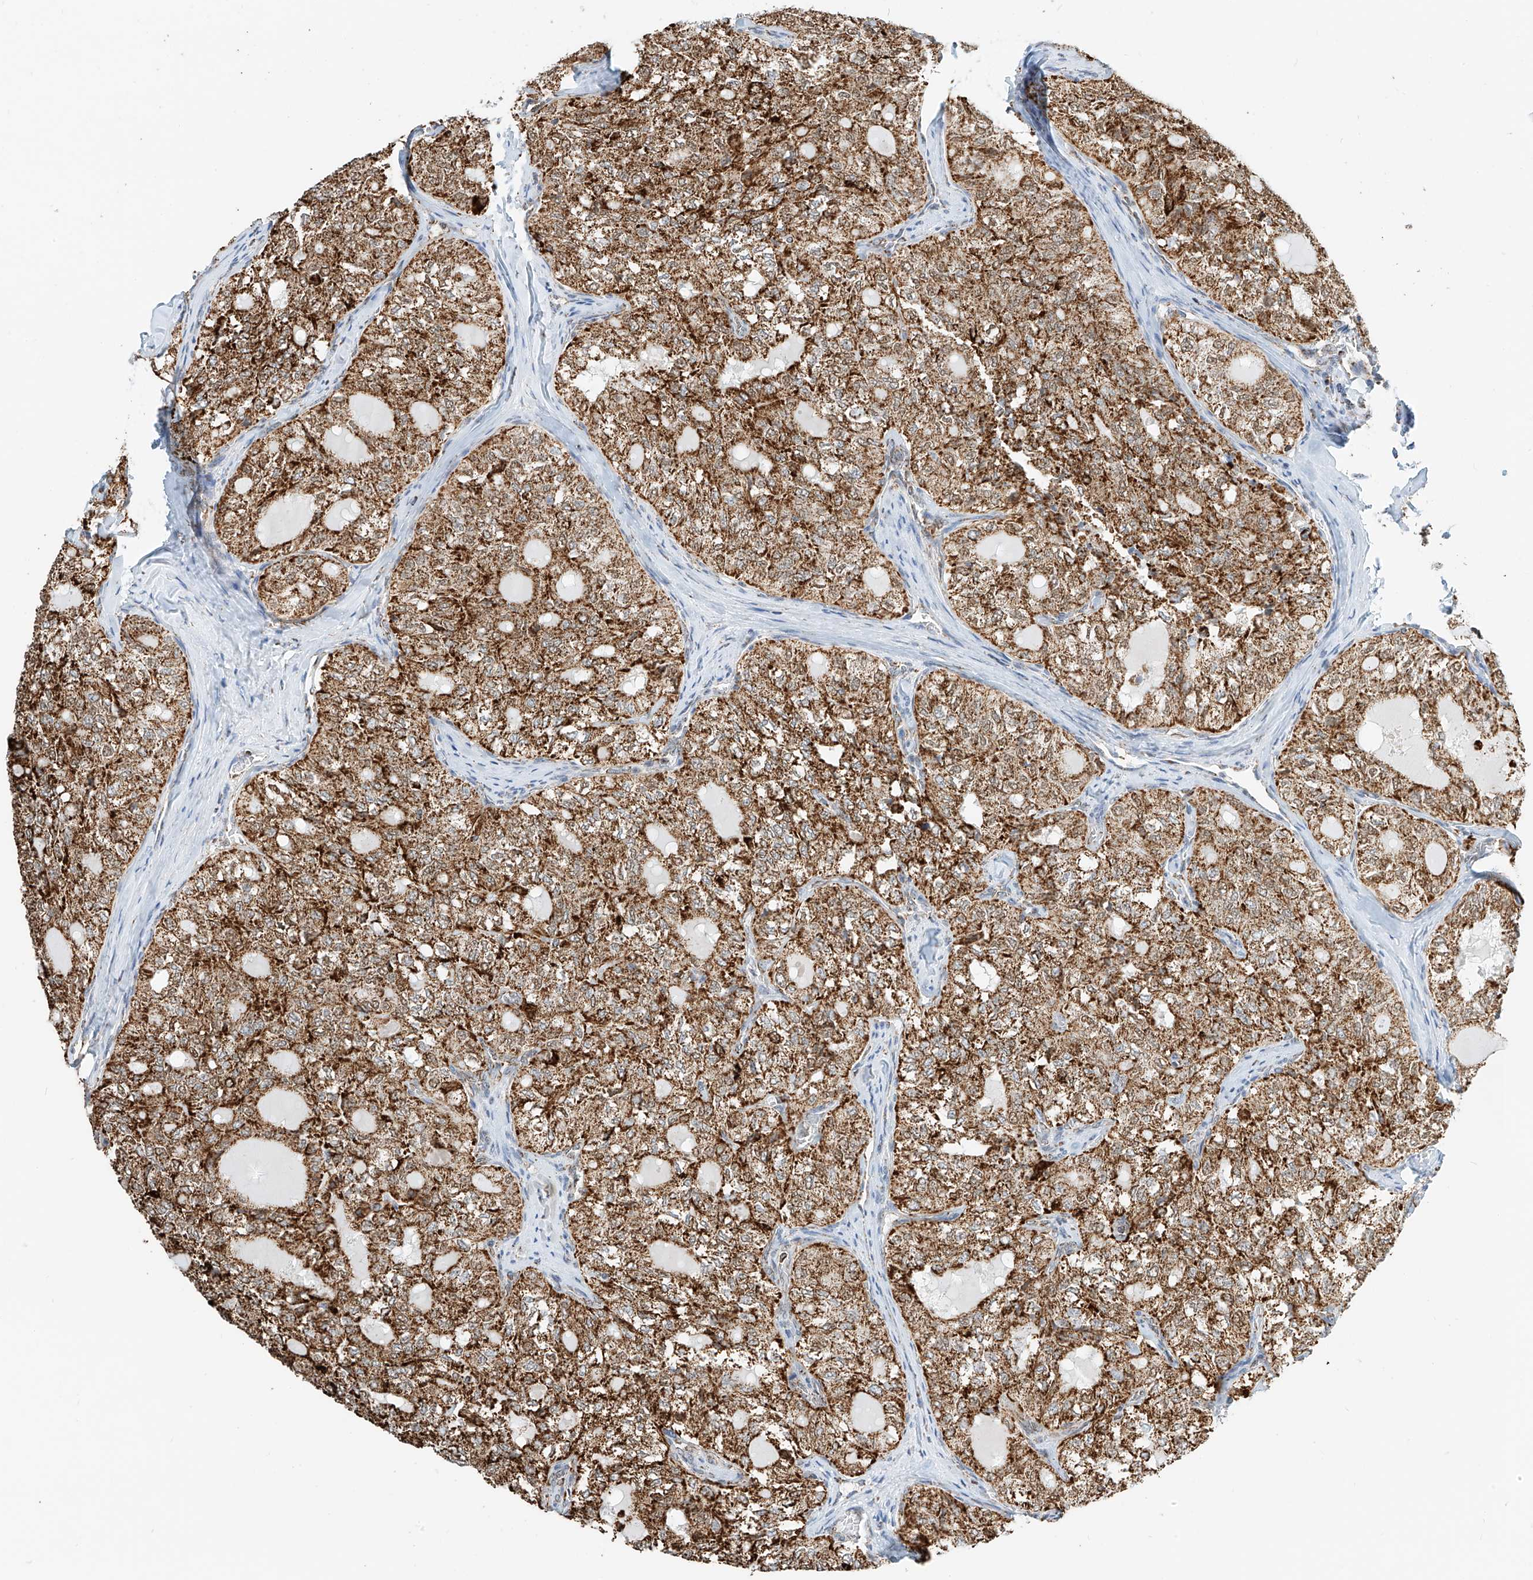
{"staining": {"intensity": "moderate", "quantity": ">75%", "location": "cytoplasmic/membranous"}, "tissue": "thyroid cancer", "cell_type": "Tumor cells", "image_type": "cancer", "snomed": [{"axis": "morphology", "description": "Follicular adenoma carcinoma, NOS"}, {"axis": "topography", "description": "Thyroid gland"}], "caption": "Follicular adenoma carcinoma (thyroid) tissue demonstrates moderate cytoplasmic/membranous positivity in approximately >75% of tumor cells", "gene": "PPA2", "patient": {"sex": "male", "age": 75}}